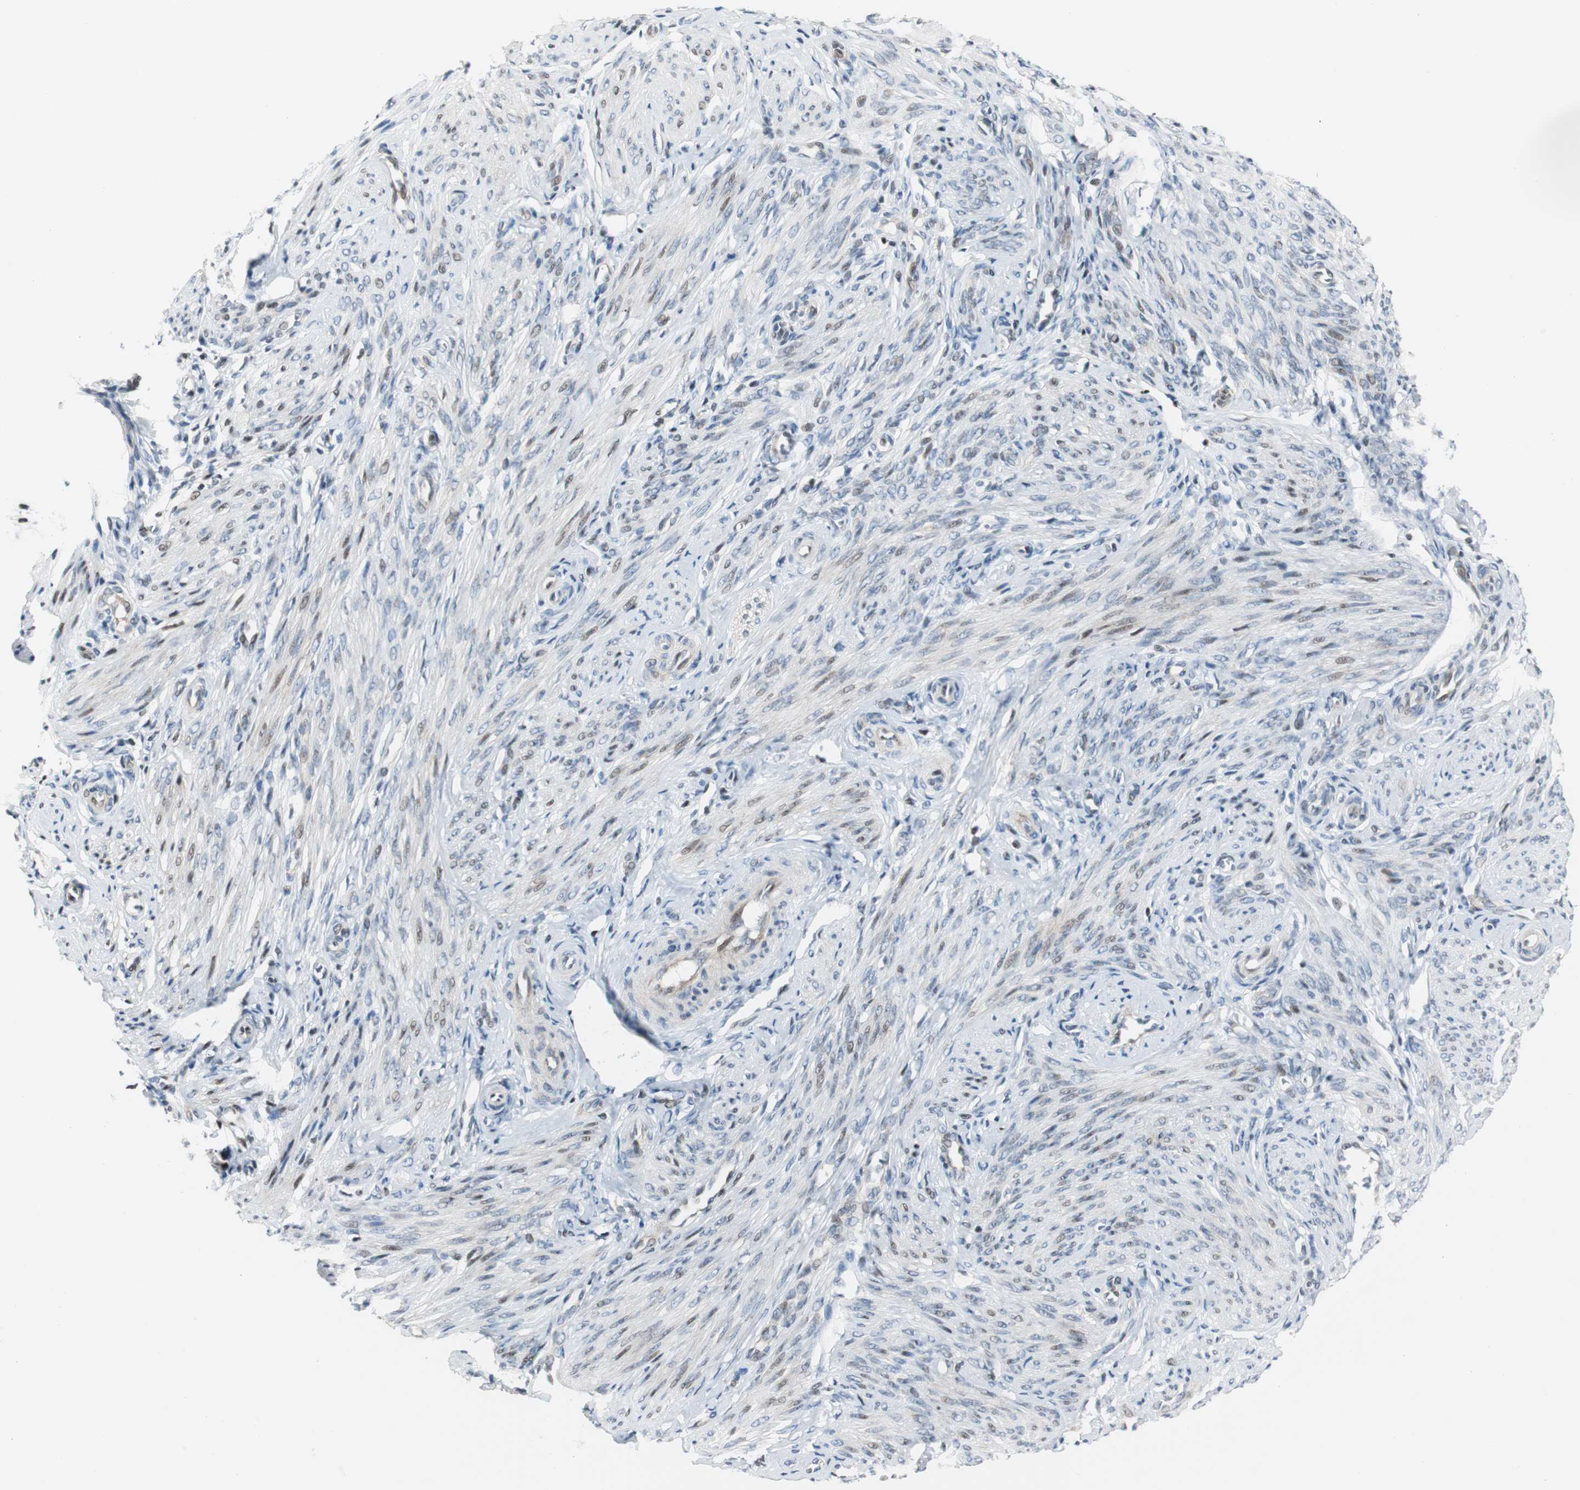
{"staining": {"intensity": "moderate", "quantity": "25%-75%", "location": "nuclear"}, "tissue": "endometrium", "cell_type": "Cells in endometrial stroma", "image_type": "normal", "snomed": [{"axis": "morphology", "description": "Normal tissue, NOS"}, {"axis": "topography", "description": "Endometrium"}], "caption": "Endometrium stained with immunohistochemistry (IHC) displays moderate nuclear staining in about 25%-75% of cells in endometrial stroma. Using DAB (3,3'-diaminobenzidine) (brown) and hematoxylin (blue) stains, captured at high magnification using brightfield microscopy.", "gene": "RAD1", "patient": {"sex": "female", "age": 27}}